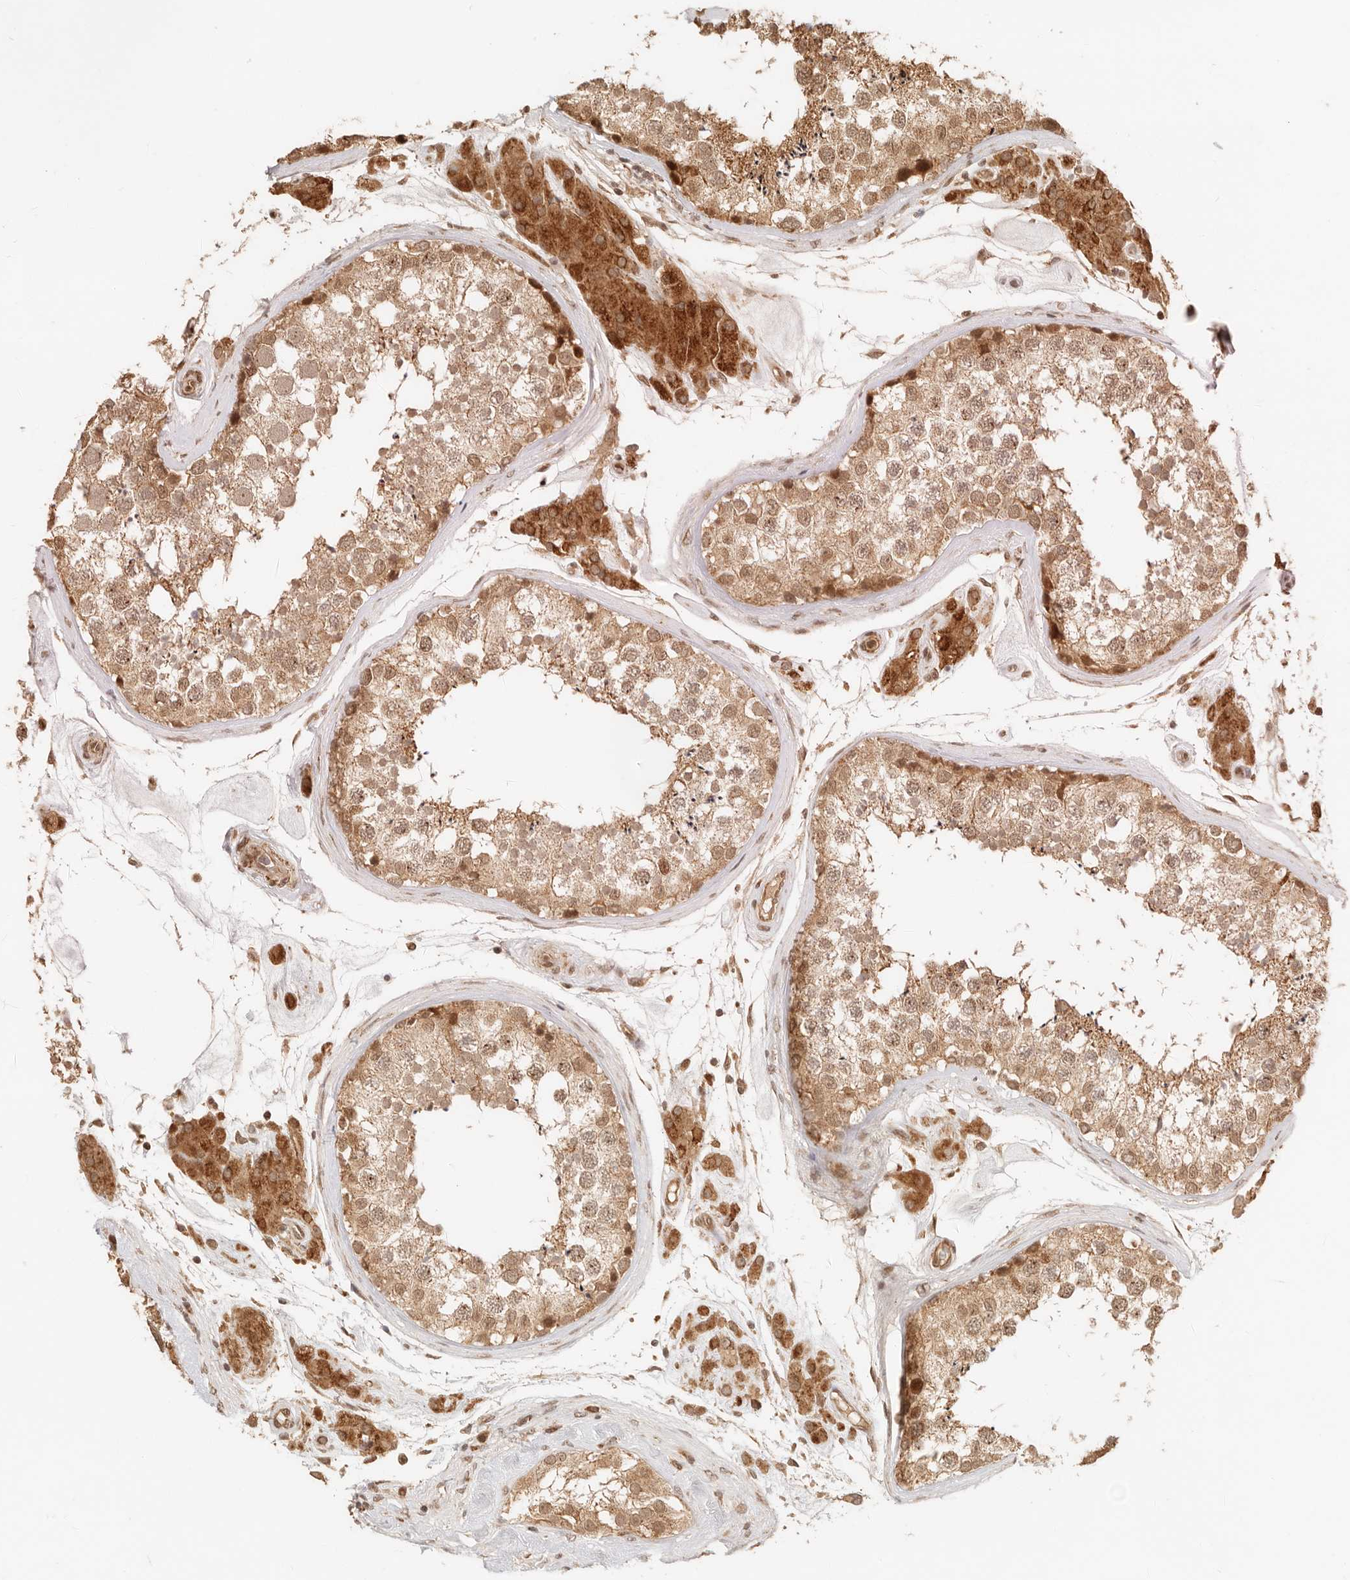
{"staining": {"intensity": "moderate", "quantity": ">75%", "location": "cytoplasmic/membranous,nuclear"}, "tissue": "testis", "cell_type": "Cells in seminiferous ducts", "image_type": "normal", "snomed": [{"axis": "morphology", "description": "Normal tissue, NOS"}, {"axis": "topography", "description": "Testis"}], "caption": "The immunohistochemical stain labels moderate cytoplasmic/membranous,nuclear expression in cells in seminiferous ducts of benign testis. (DAB (3,3'-diaminobenzidine) = brown stain, brightfield microscopy at high magnification).", "gene": "BAALC", "patient": {"sex": "male", "age": 46}}